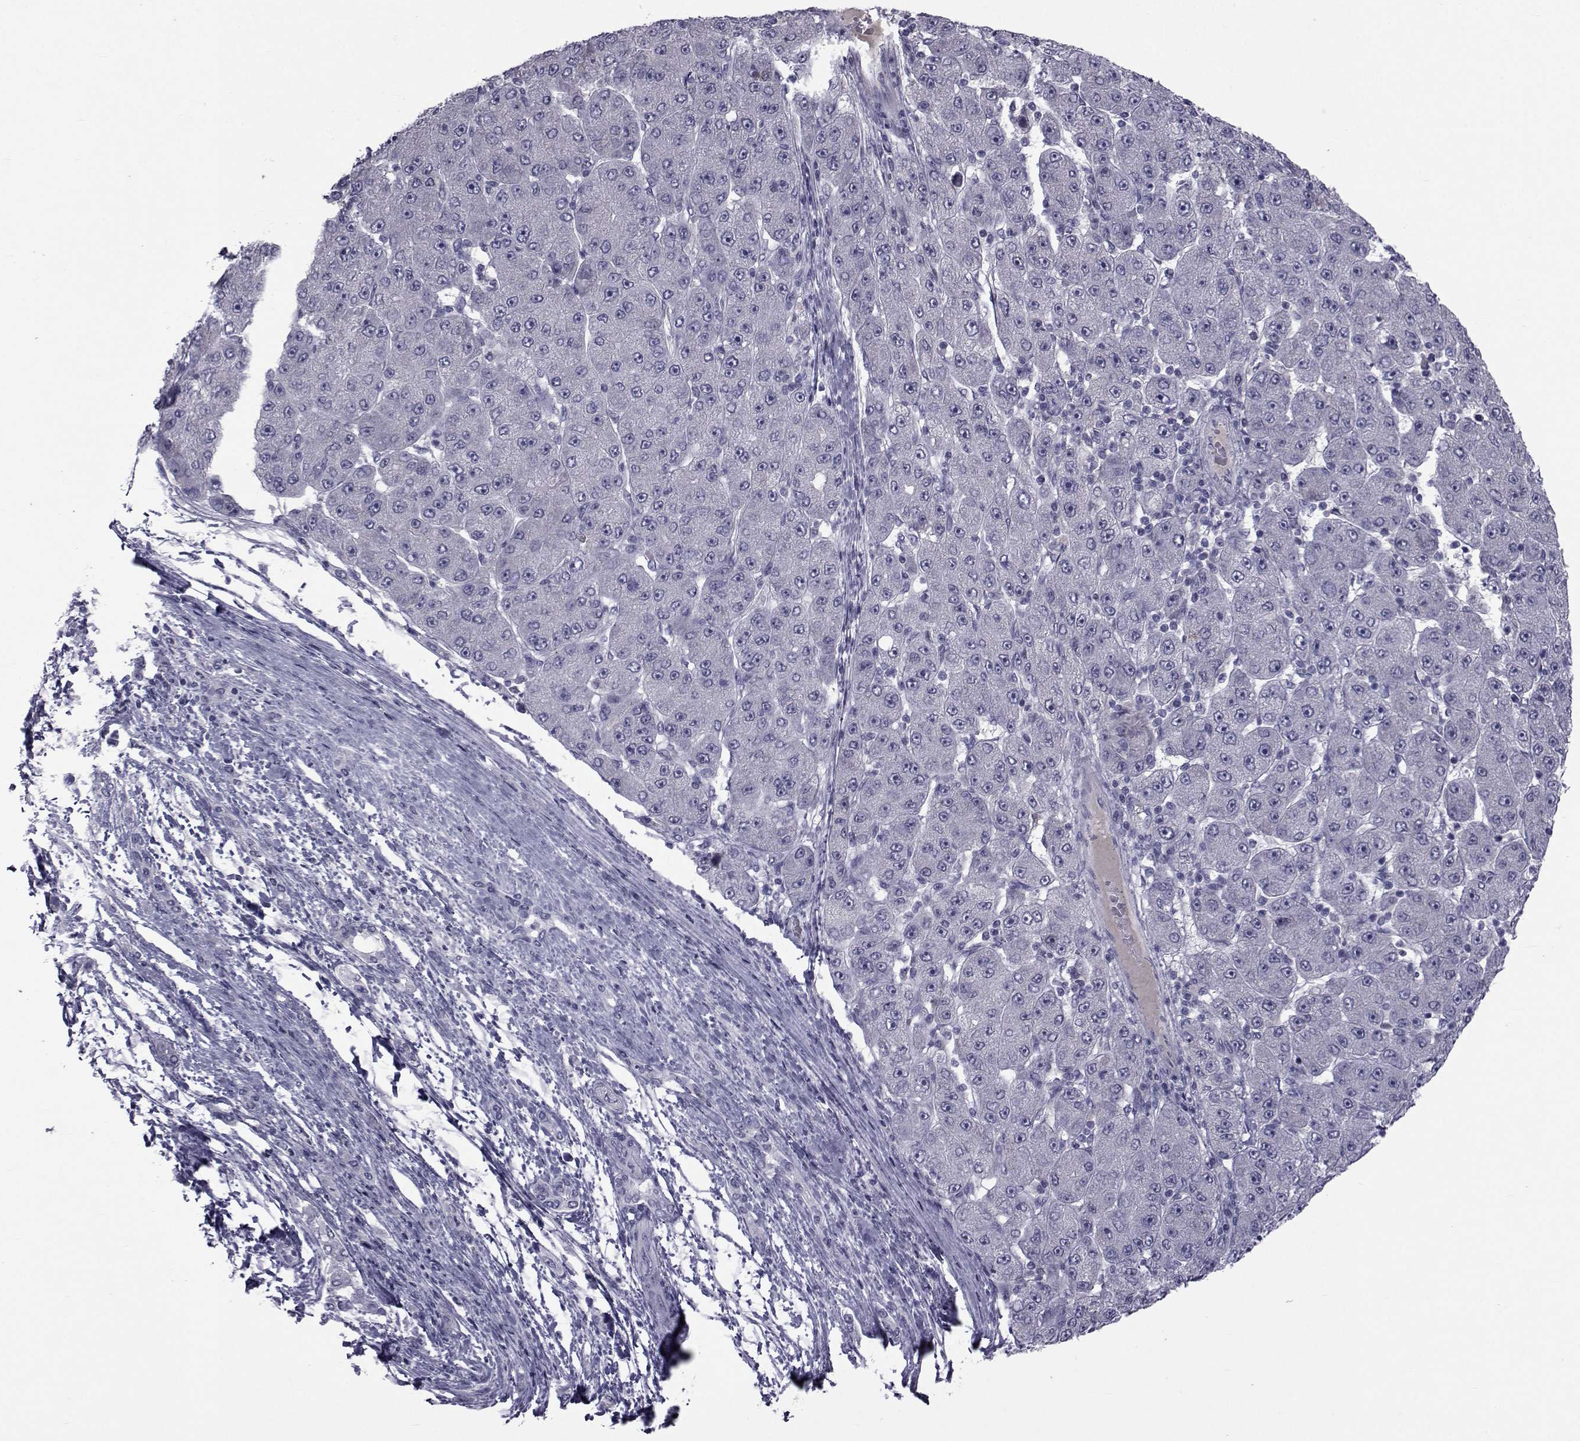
{"staining": {"intensity": "negative", "quantity": "none", "location": "none"}, "tissue": "liver cancer", "cell_type": "Tumor cells", "image_type": "cancer", "snomed": [{"axis": "morphology", "description": "Carcinoma, Hepatocellular, NOS"}, {"axis": "topography", "description": "Liver"}], "caption": "Tumor cells are negative for protein expression in human liver cancer.", "gene": "PAX2", "patient": {"sex": "male", "age": 67}}